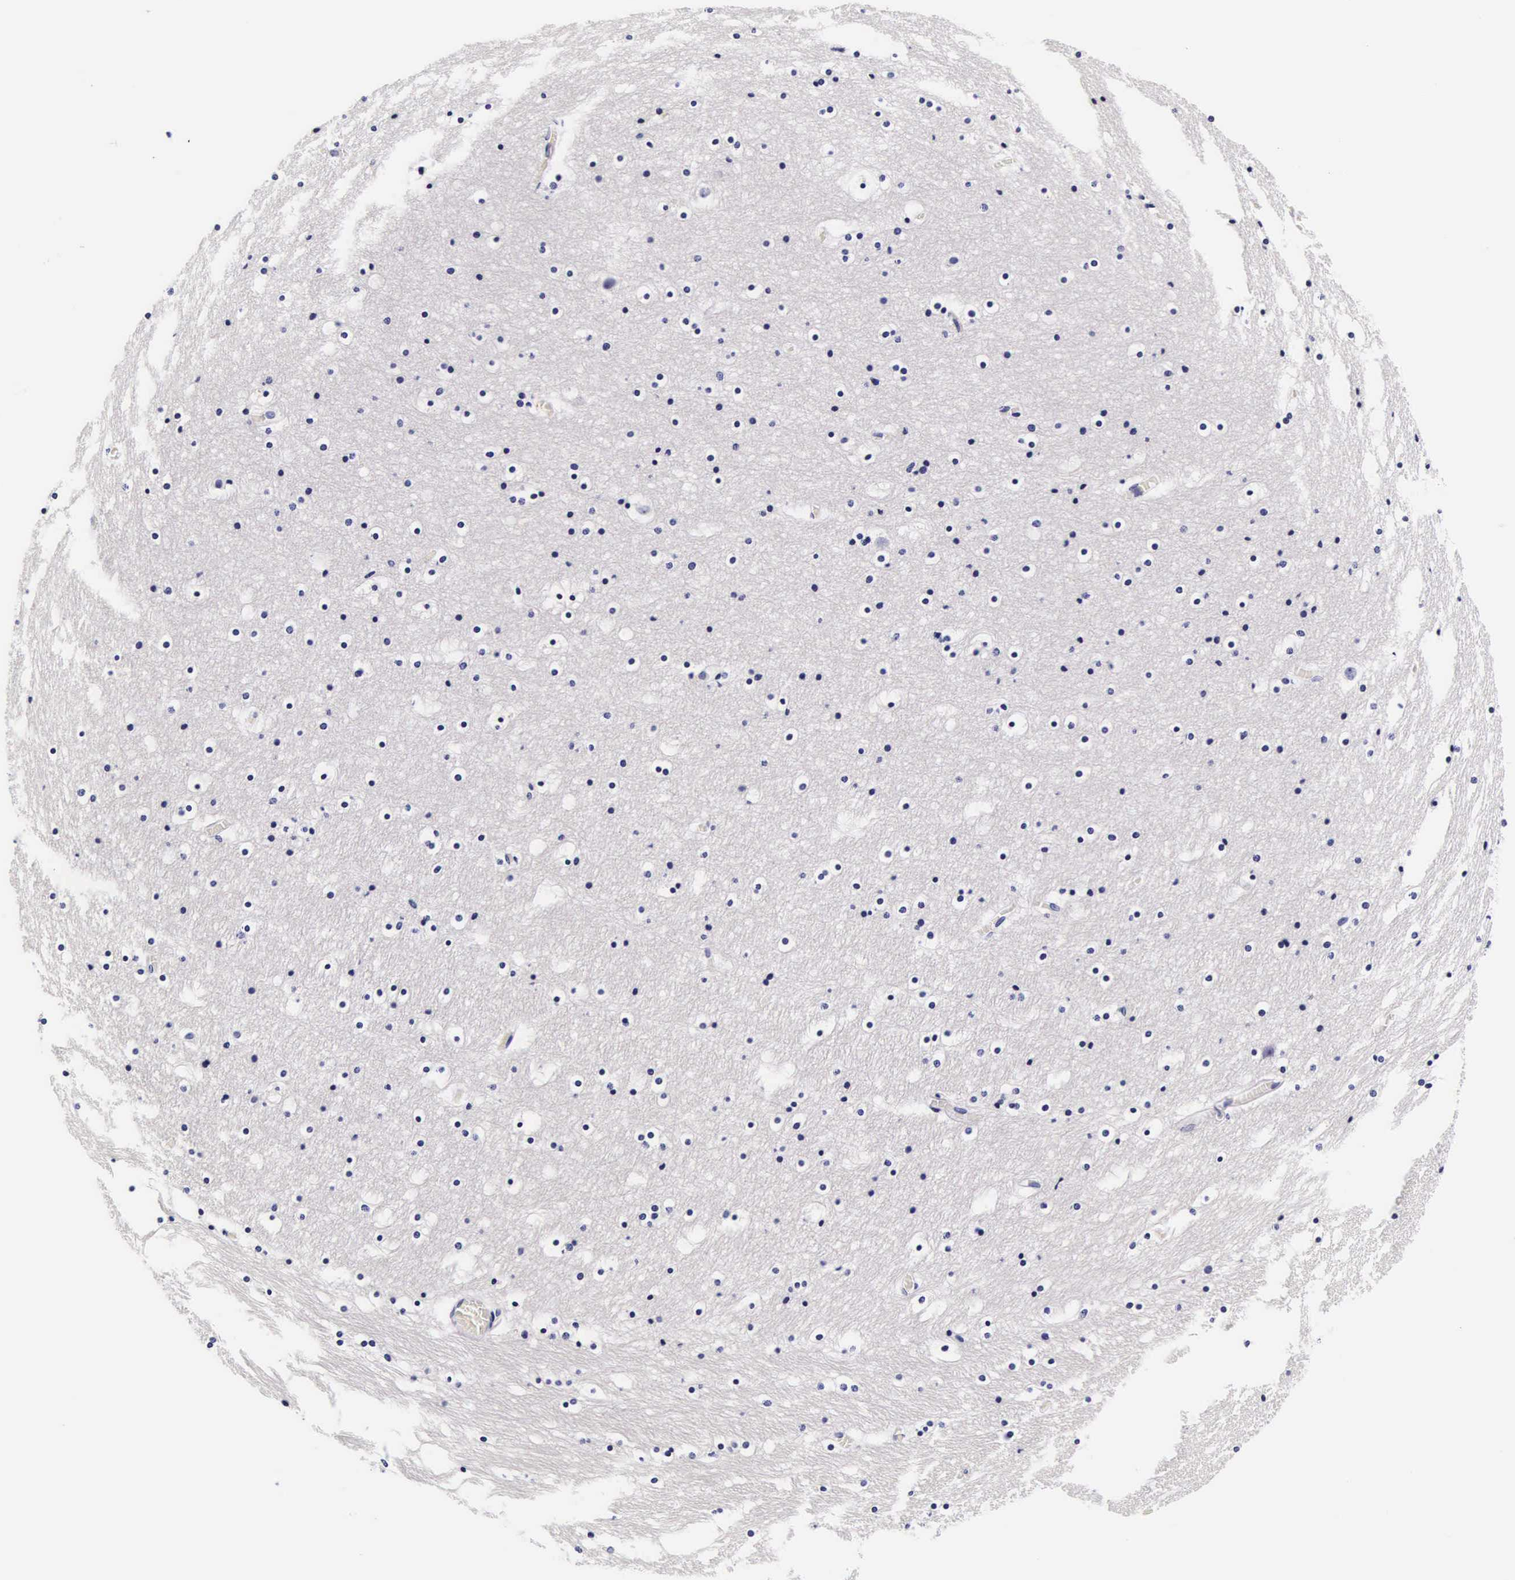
{"staining": {"intensity": "negative", "quantity": "none", "location": "none"}, "tissue": "hippocampus", "cell_type": "Glial cells", "image_type": "normal", "snomed": [{"axis": "morphology", "description": "Normal tissue, NOS"}, {"axis": "topography", "description": "Hippocampus"}], "caption": "Immunohistochemistry (IHC) histopathology image of unremarkable hippocampus: human hippocampus stained with DAB displays no significant protein staining in glial cells.", "gene": "UPRT", "patient": {"sex": "male", "age": 45}}